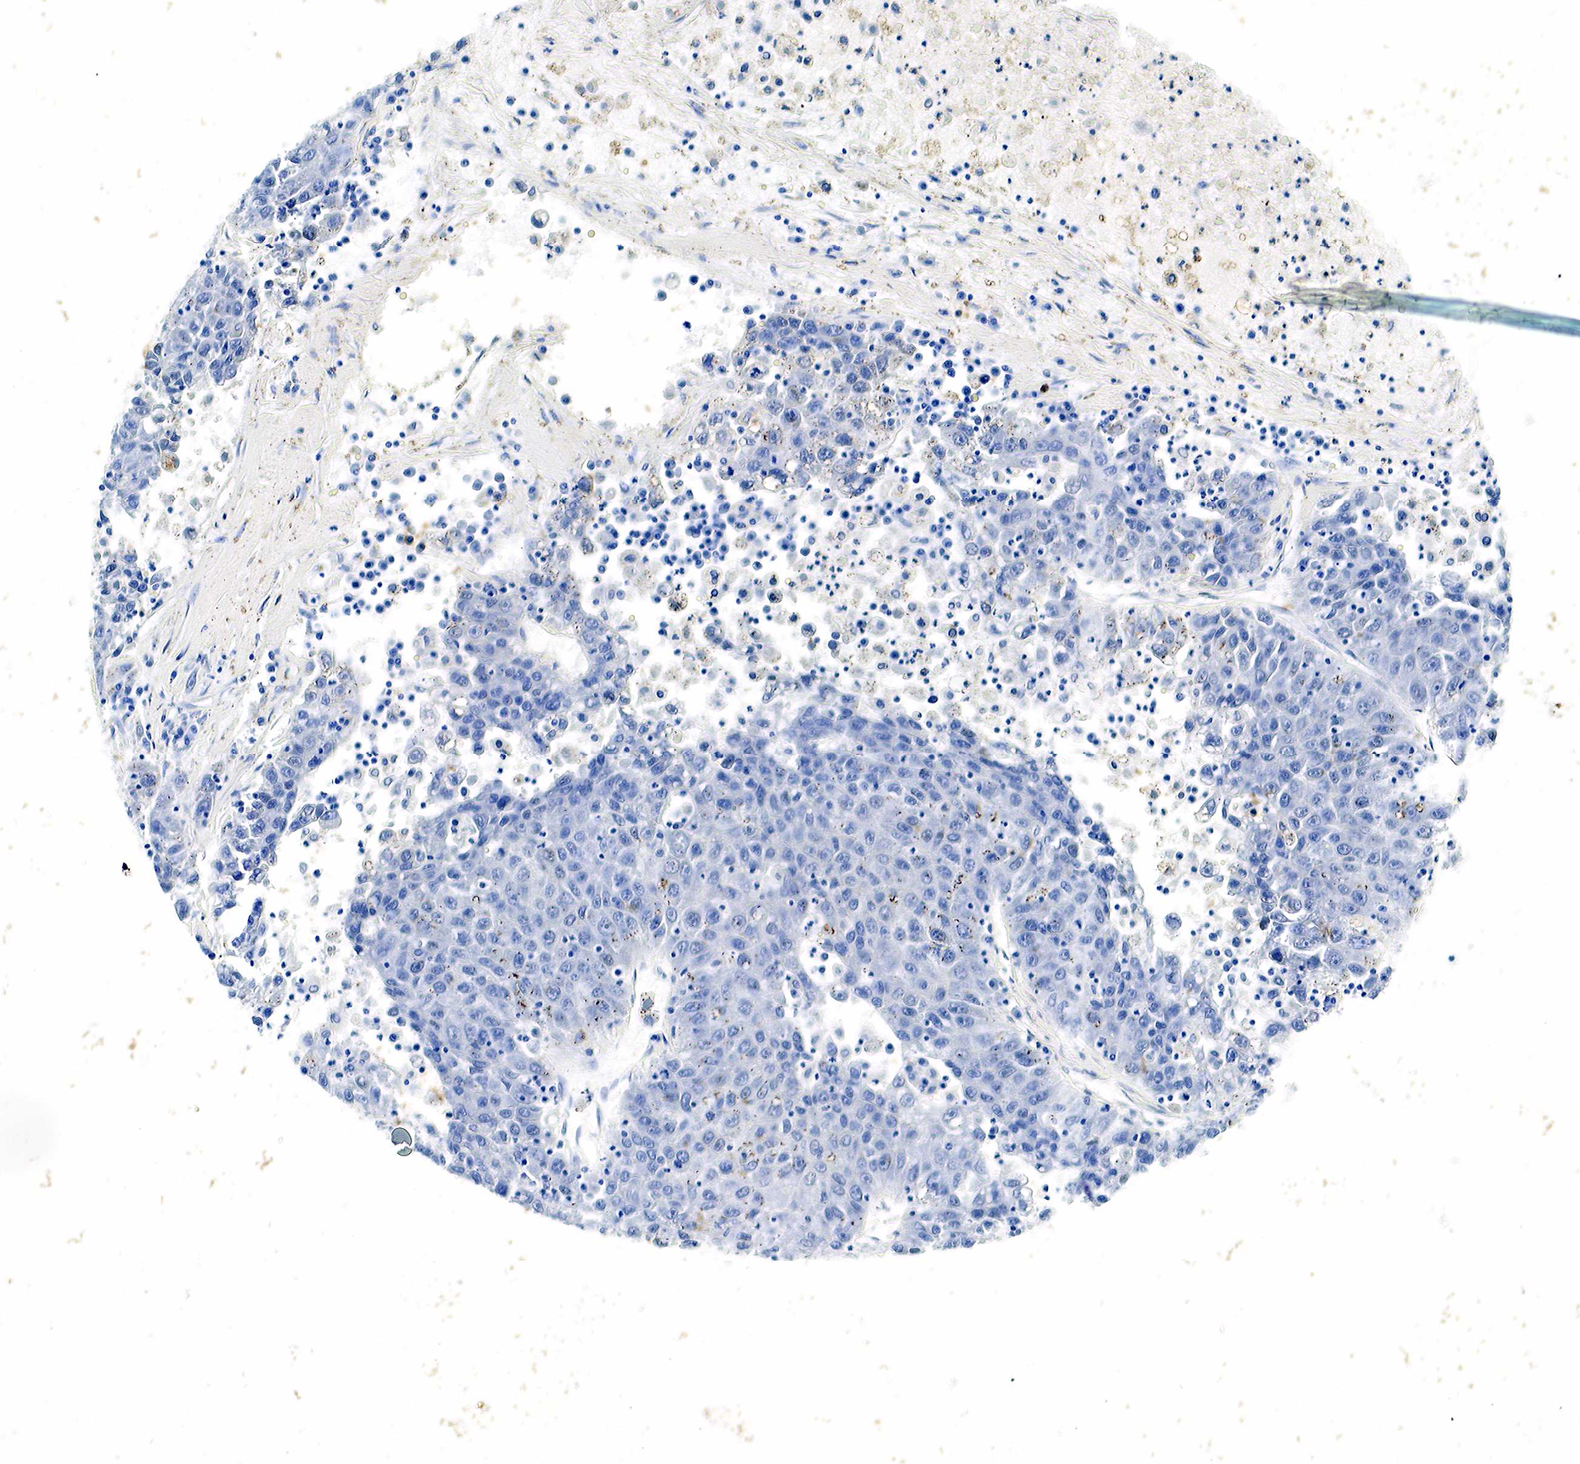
{"staining": {"intensity": "negative", "quantity": "none", "location": "none"}, "tissue": "liver cancer", "cell_type": "Tumor cells", "image_type": "cancer", "snomed": [{"axis": "morphology", "description": "Carcinoma, Hepatocellular, NOS"}, {"axis": "topography", "description": "Liver"}], "caption": "Tumor cells show no significant positivity in liver cancer.", "gene": "GCG", "patient": {"sex": "male", "age": 49}}